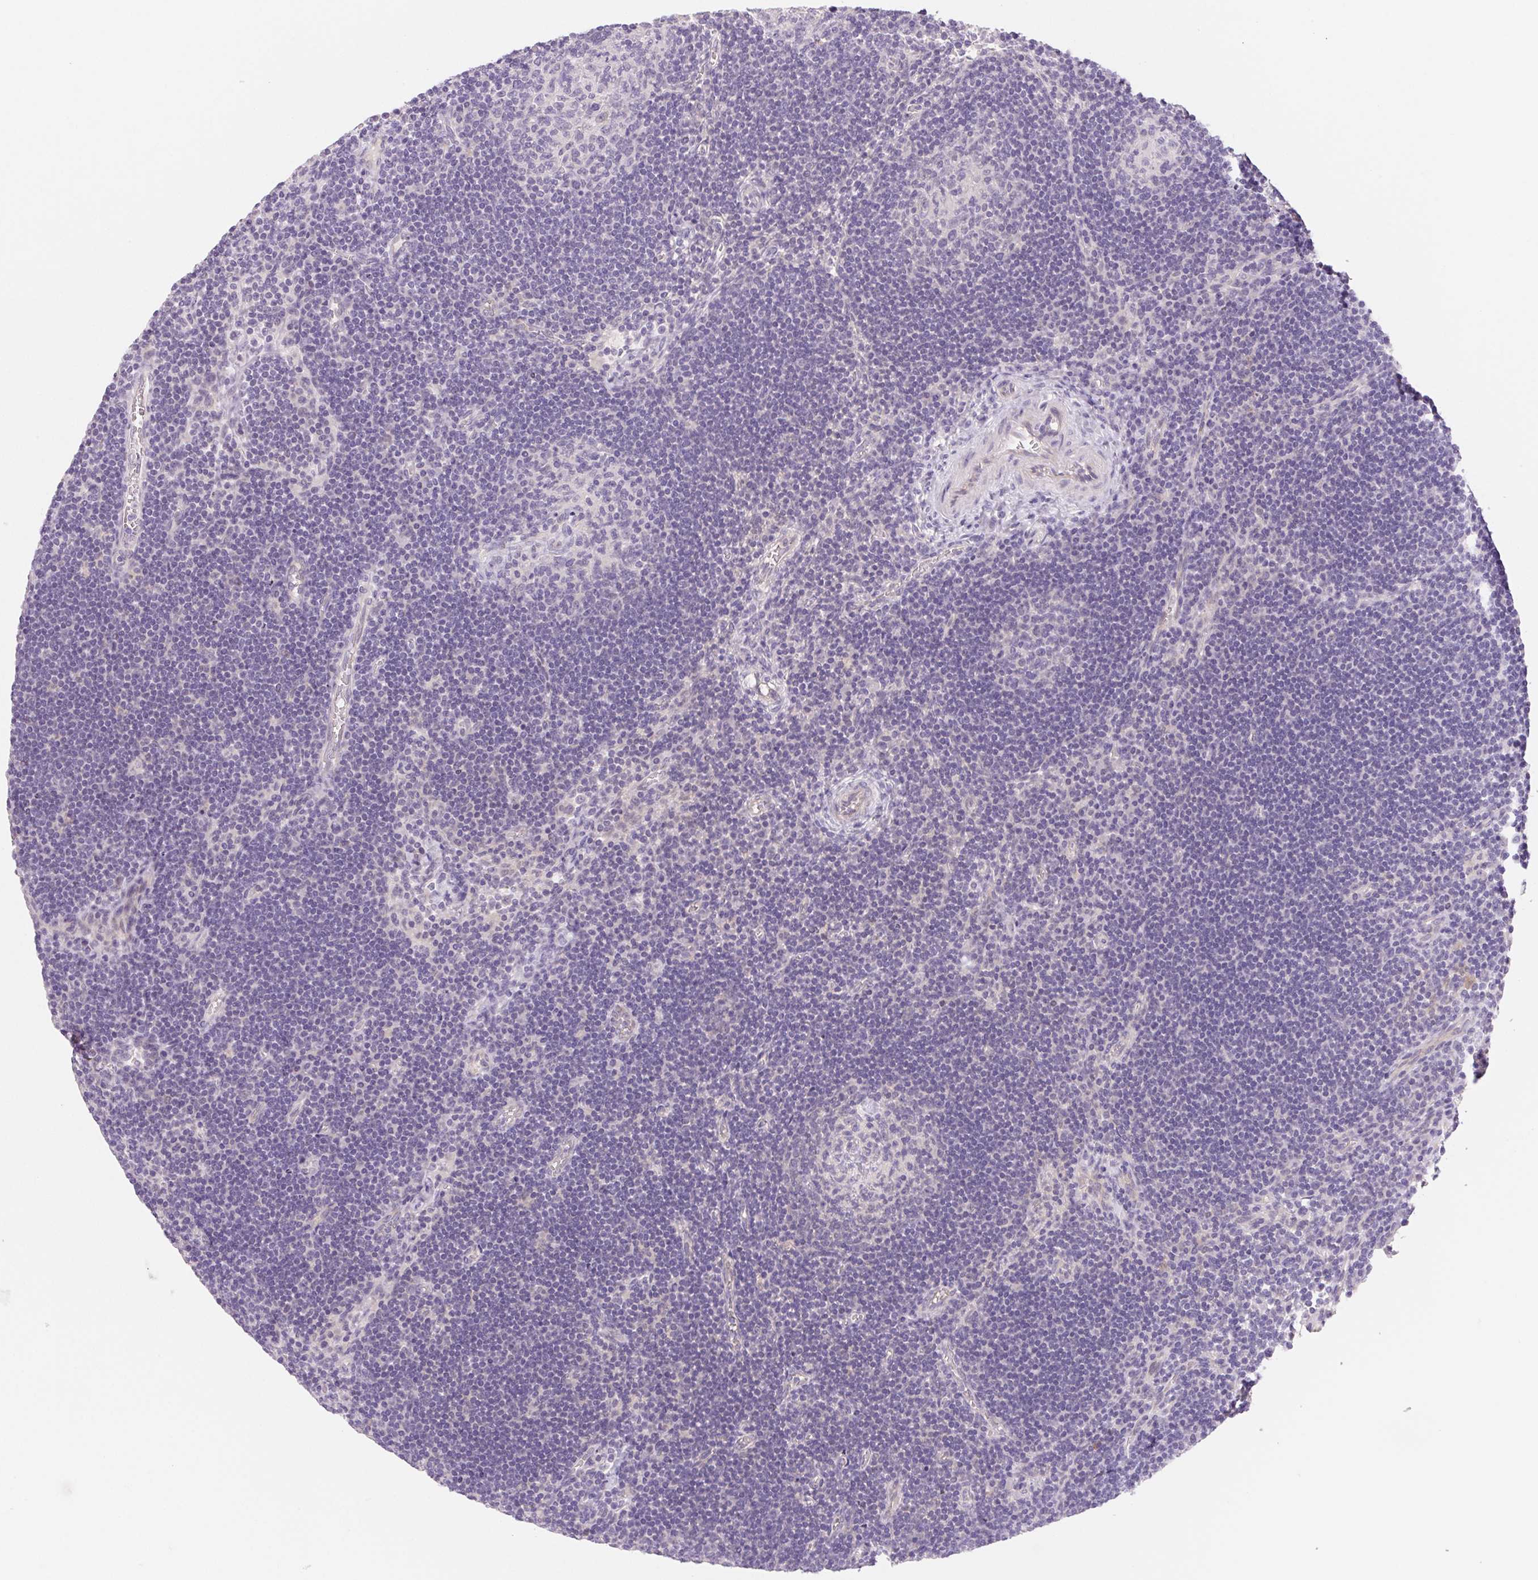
{"staining": {"intensity": "negative", "quantity": "none", "location": "none"}, "tissue": "lymph node", "cell_type": "Germinal center cells", "image_type": "normal", "snomed": [{"axis": "morphology", "description": "Normal tissue, NOS"}, {"axis": "topography", "description": "Lymph node"}], "caption": "This is an immunohistochemistry (IHC) photomicrograph of benign lymph node. There is no staining in germinal center cells.", "gene": "CTNND2", "patient": {"sex": "male", "age": 67}}